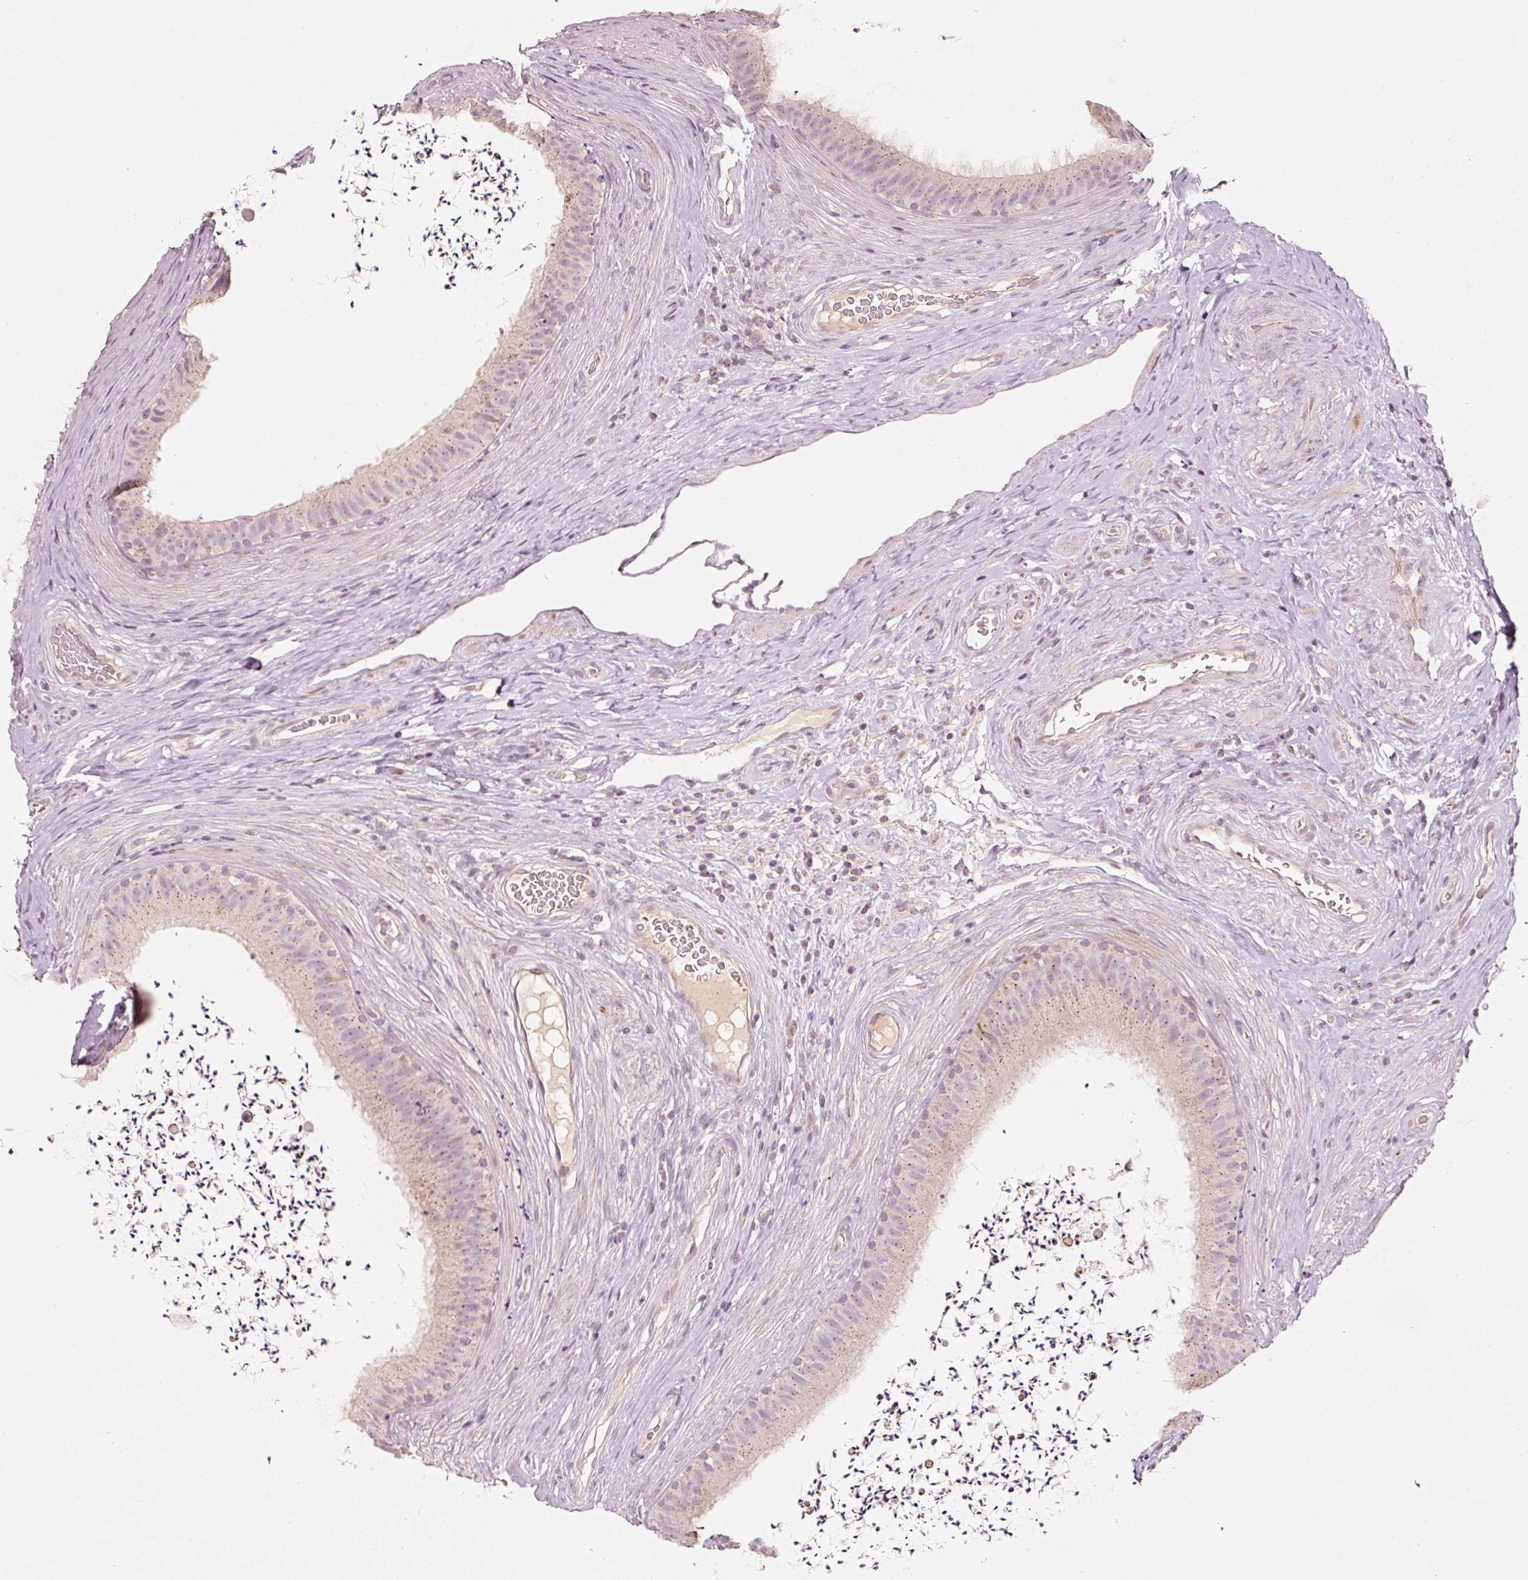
{"staining": {"intensity": "moderate", "quantity": "<25%", "location": "cytoplasmic/membranous"}, "tissue": "epididymis", "cell_type": "Glandular cells", "image_type": "normal", "snomed": [{"axis": "morphology", "description": "Normal tissue, NOS"}, {"axis": "topography", "description": "Testis"}, {"axis": "topography", "description": "Epididymis"}], "caption": "Protein expression analysis of normal human epididymis reveals moderate cytoplasmic/membranous expression in approximately <25% of glandular cells. Immunohistochemistry stains the protein in brown and the nuclei are stained blue.", "gene": "TOB2", "patient": {"sex": "male", "age": 41}}